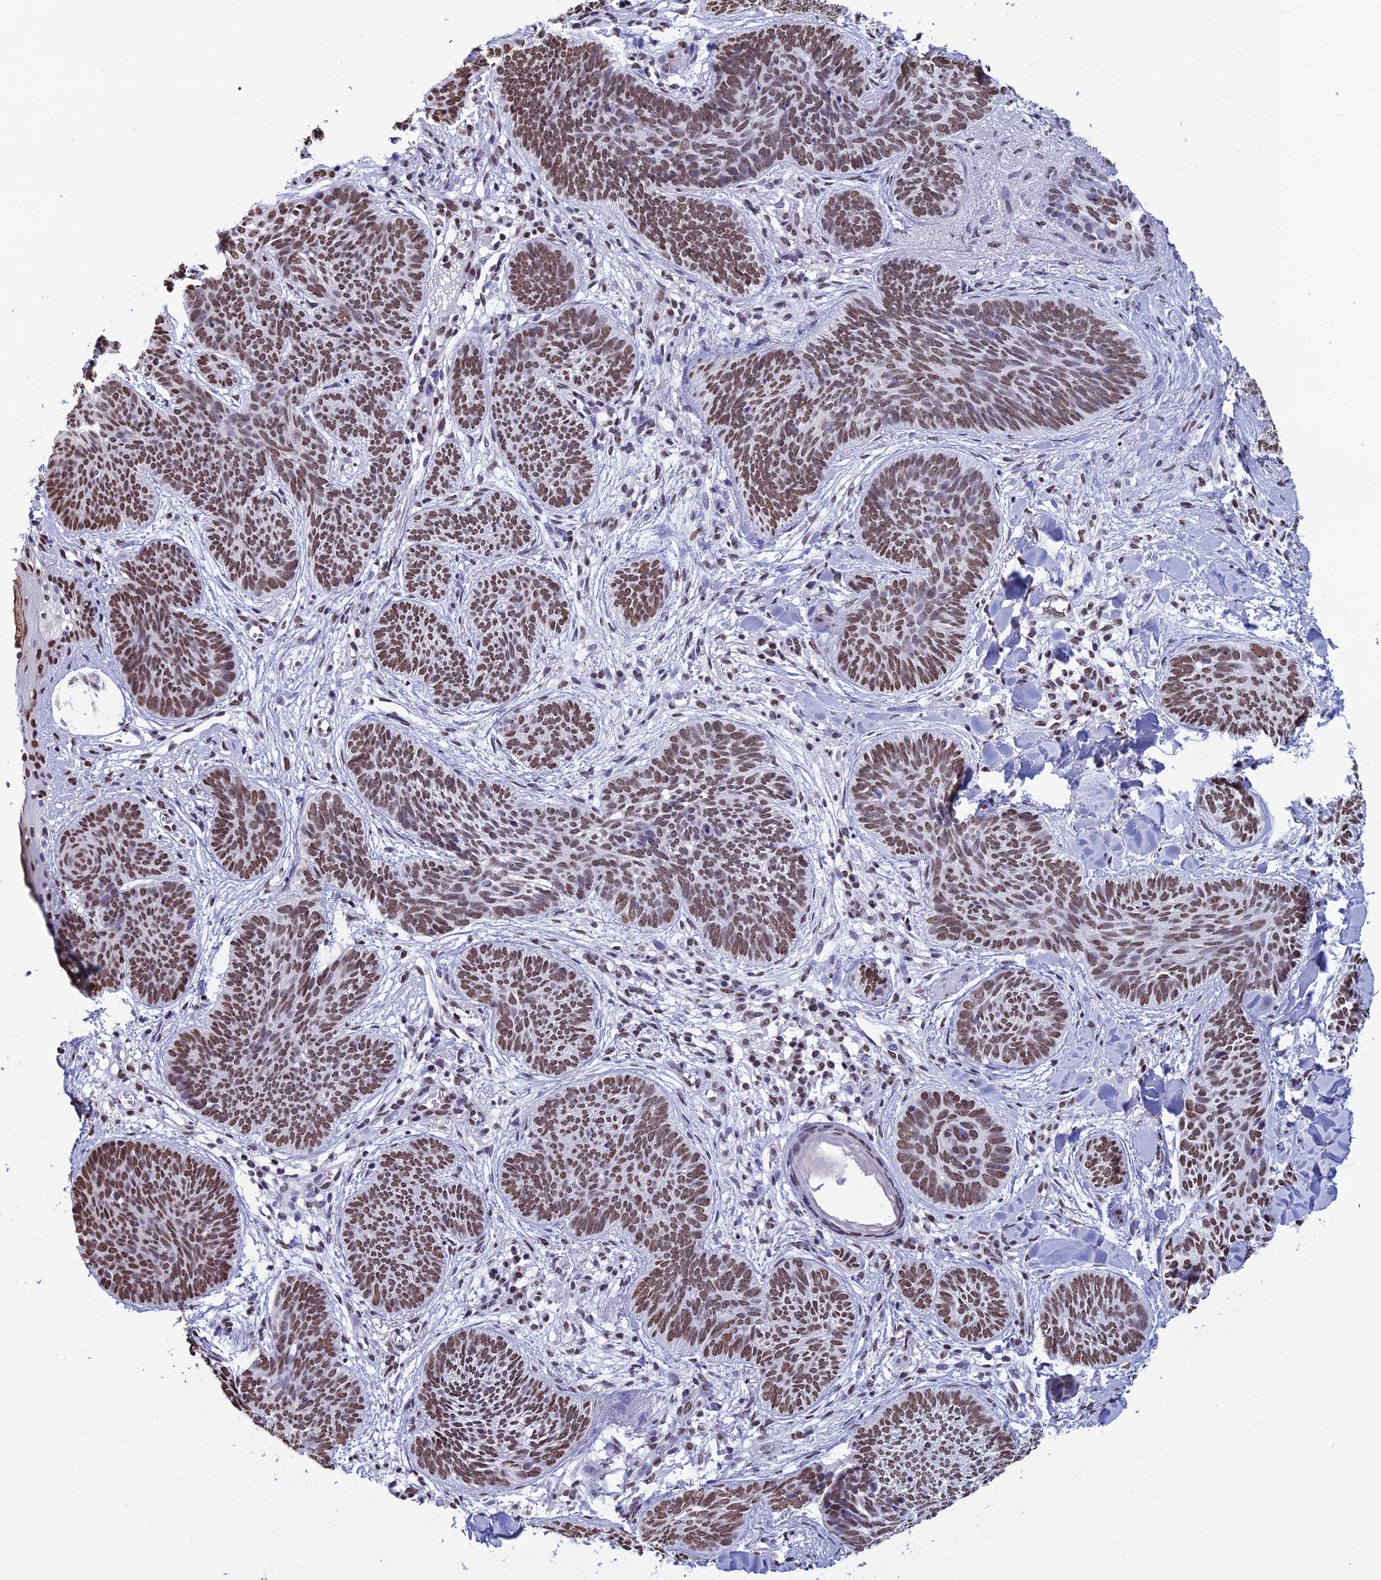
{"staining": {"intensity": "moderate", "quantity": ">75%", "location": "nuclear"}, "tissue": "skin cancer", "cell_type": "Tumor cells", "image_type": "cancer", "snomed": [{"axis": "morphology", "description": "Basal cell carcinoma"}, {"axis": "topography", "description": "Skin"}], "caption": "Human basal cell carcinoma (skin) stained with a brown dye reveals moderate nuclear positive staining in approximately >75% of tumor cells.", "gene": "PRAMEF12", "patient": {"sex": "female", "age": 81}}